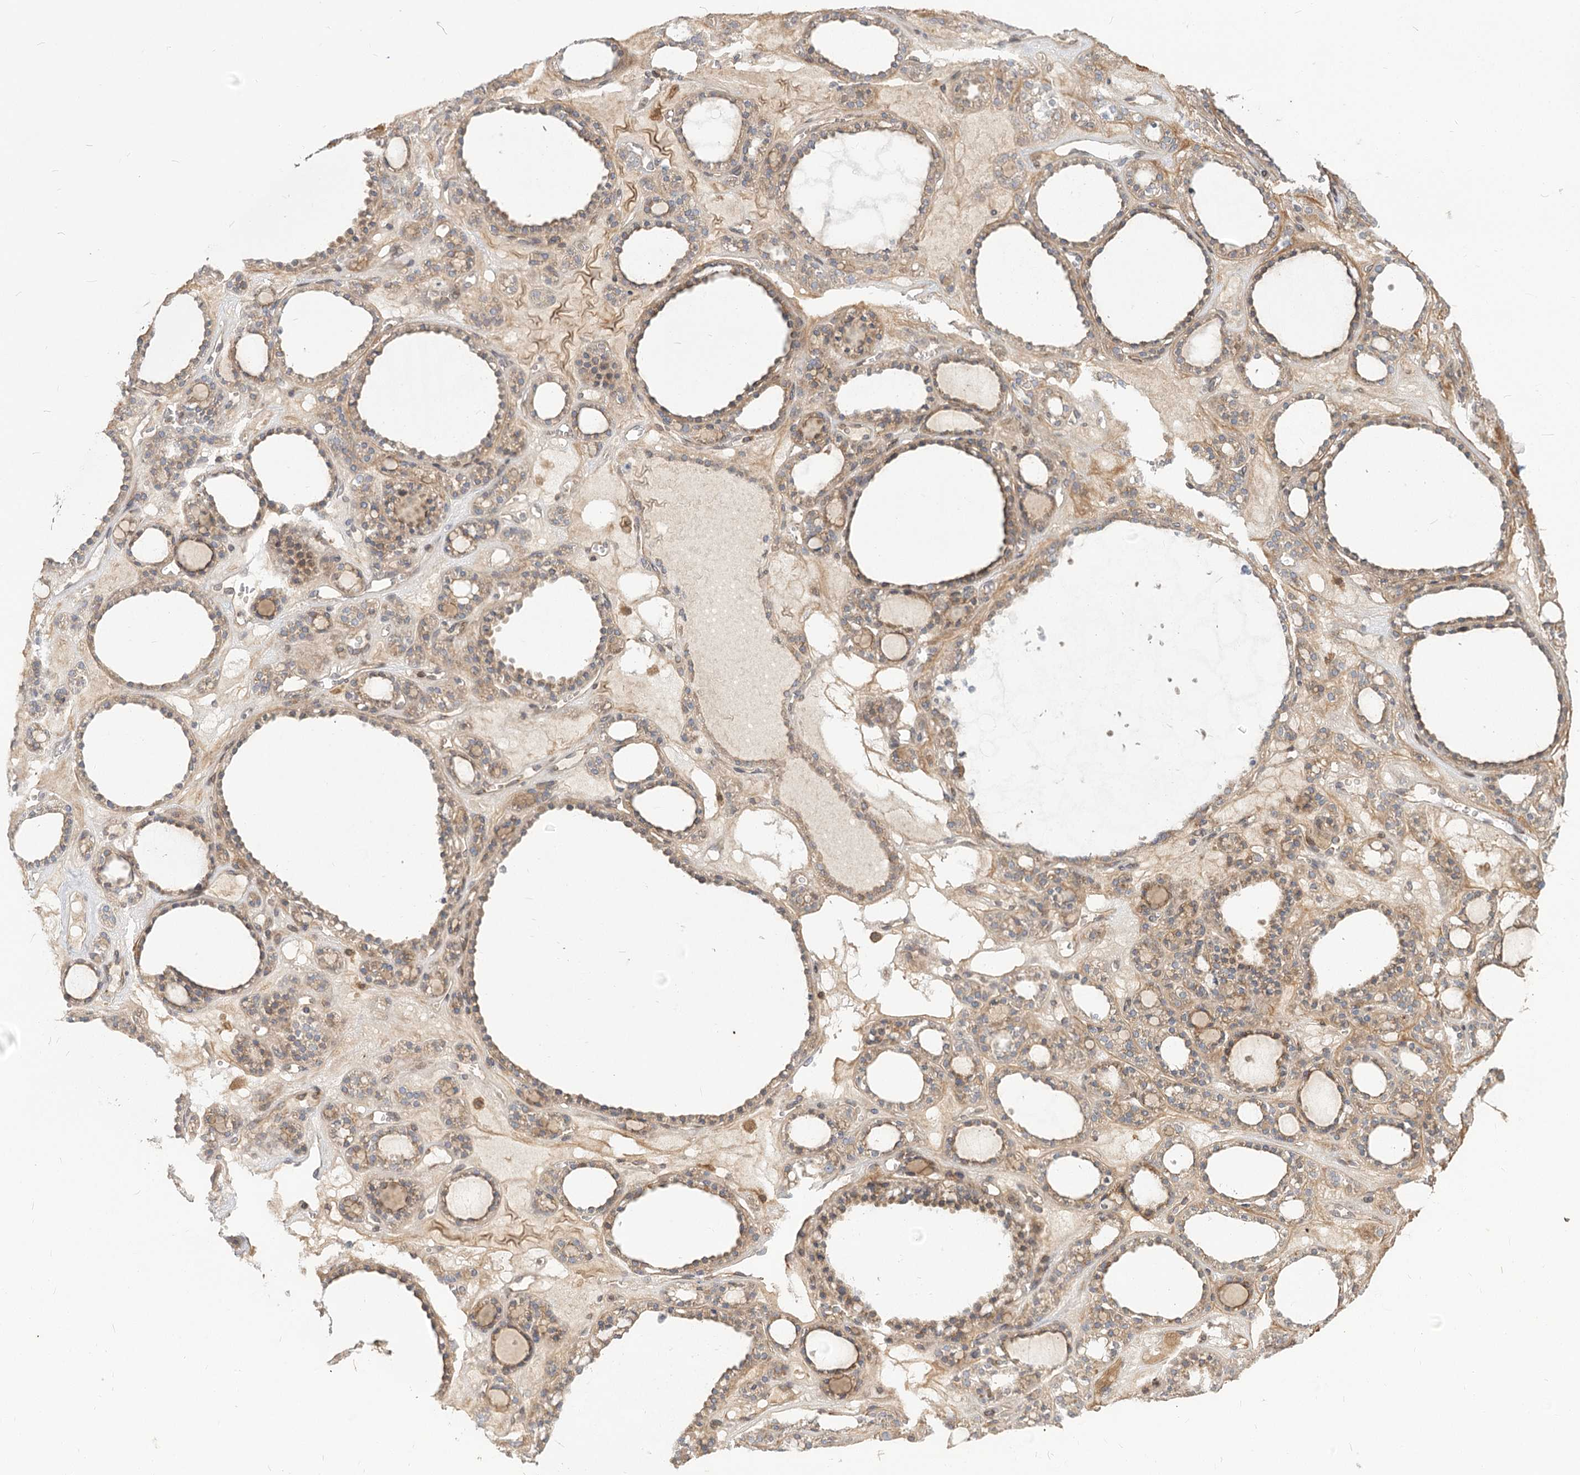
{"staining": {"intensity": "moderate", "quantity": ">75%", "location": "cytoplasmic/membranous"}, "tissue": "thyroid gland", "cell_type": "Glandular cells", "image_type": "normal", "snomed": [{"axis": "morphology", "description": "Normal tissue, NOS"}, {"axis": "topography", "description": "Thyroid gland"}], "caption": "A brown stain shows moderate cytoplasmic/membranous positivity of a protein in glandular cells of benign human thyroid gland. (Stains: DAB (3,3'-diaminobenzidine) in brown, nuclei in blue, Microscopy: brightfield microscopy at high magnification).", "gene": "MTMR3", "patient": {"sex": "female", "age": 28}}